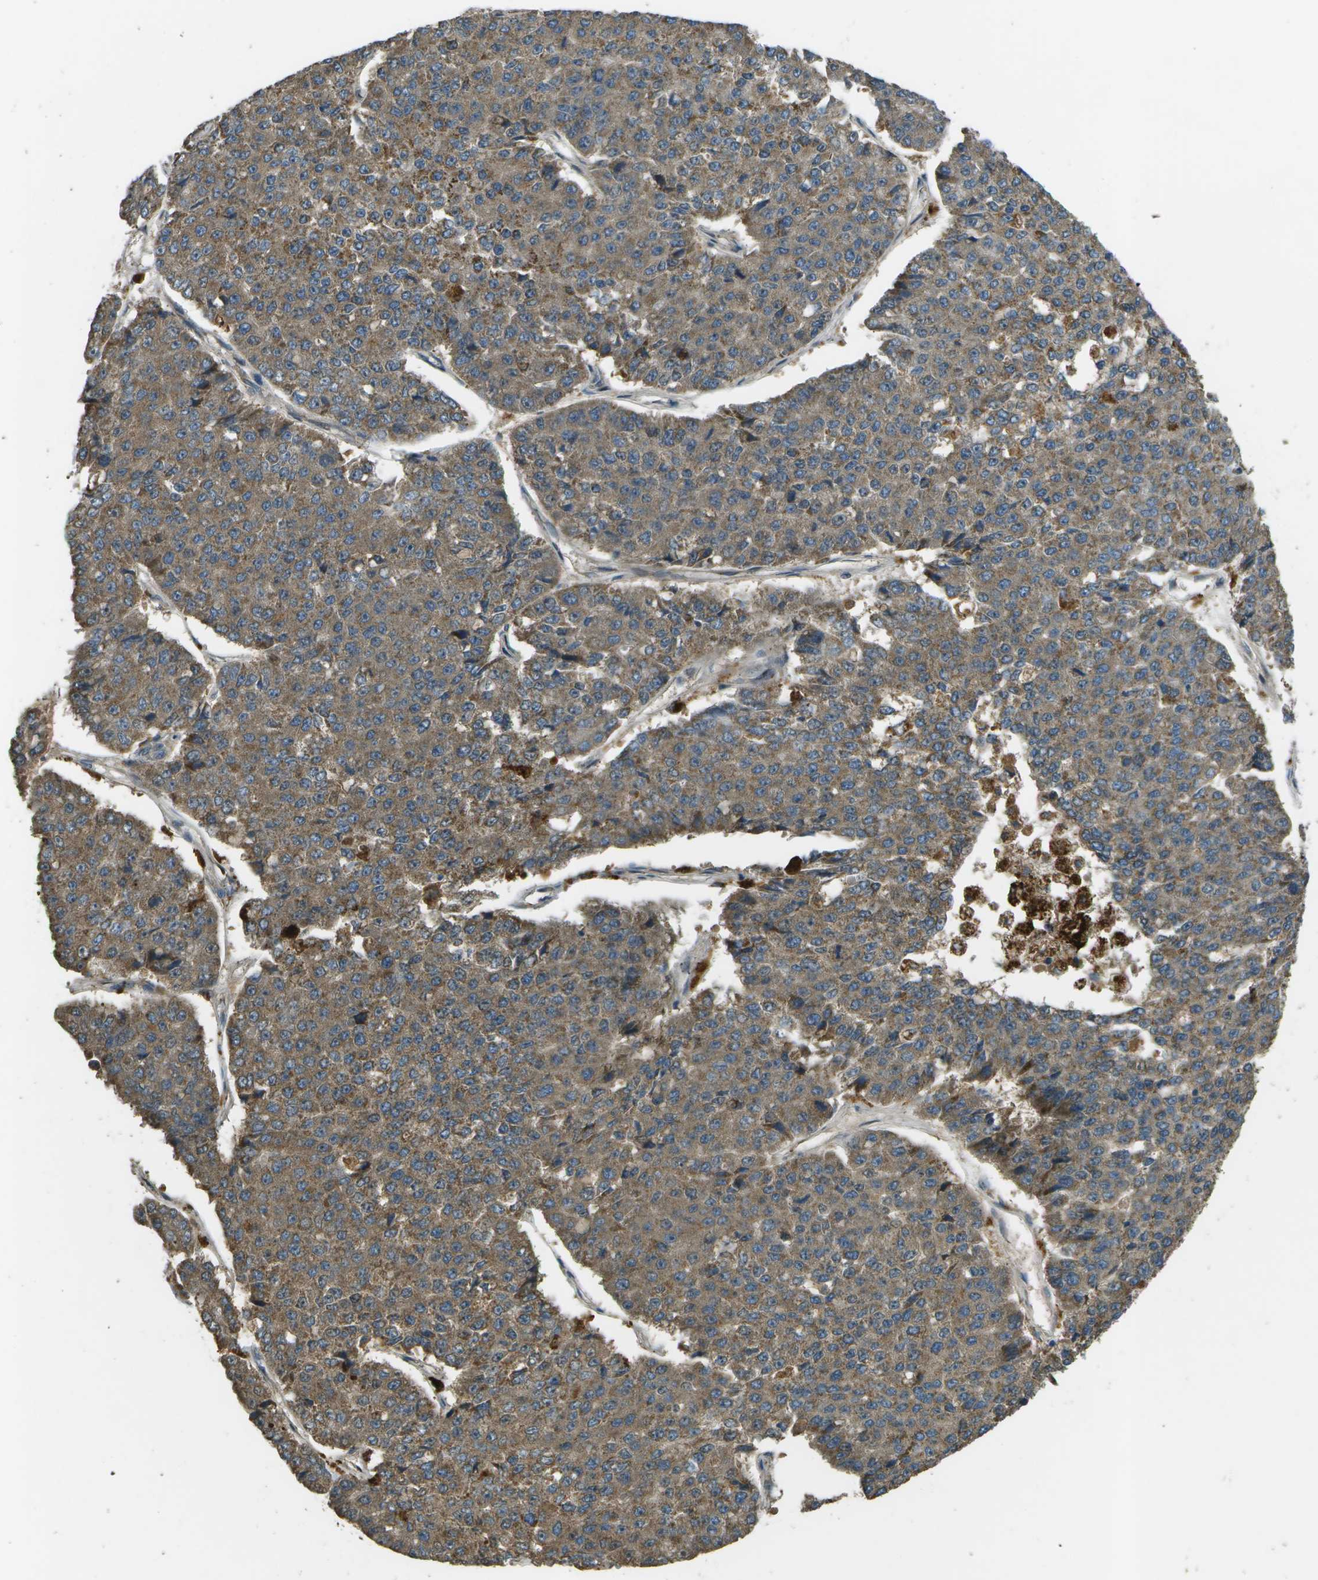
{"staining": {"intensity": "moderate", "quantity": ">75%", "location": "cytoplasmic/membranous"}, "tissue": "pancreatic cancer", "cell_type": "Tumor cells", "image_type": "cancer", "snomed": [{"axis": "morphology", "description": "Adenocarcinoma, NOS"}, {"axis": "topography", "description": "Pancreas"}], "caption": "An IHC histopathology image of neoplastic tissue is shown. Protein staining in brown labels moderate cytoplasmic/membranous positivity in pancreatic adenocarcinoma within tumor cells.", "gene": "PXYLP1", "patient": {"sex": "male", "age": 50}}